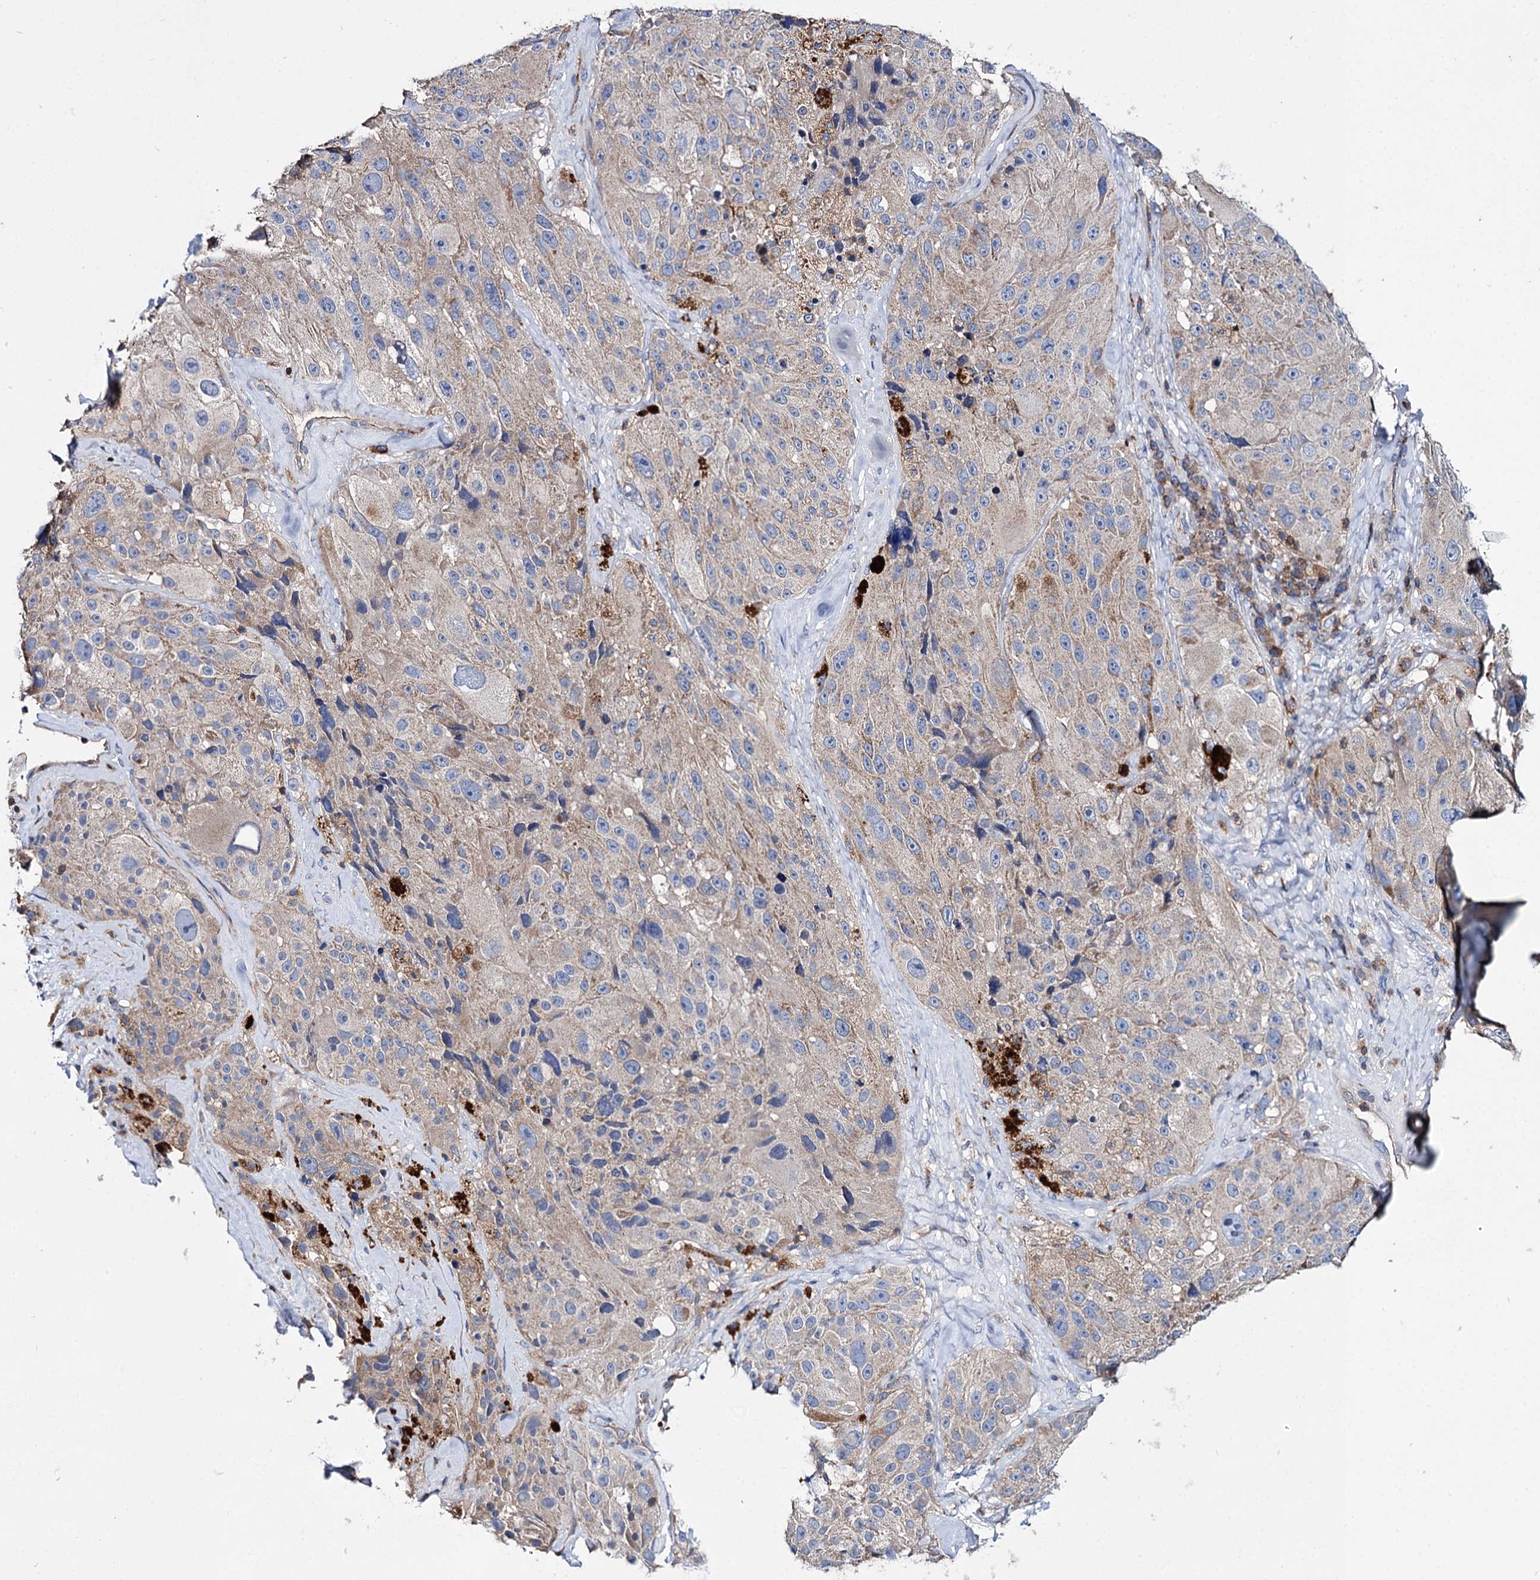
{"staining": {"intensity": "negative", "quantity": "none", "location": "none"}, "tissue": "melanoma", "cell_type": "Tumor cells", "image_type": "cancer", "snomed": [{"axis": "morphology", "description": "Malignant melanoma, Metastatic site"}, {"axis": "topography", "description": "Lymph node"}], "caption": "Tumor cells show no significant positivity in melanoma.", "gene": "UBASH3B", "patient": {"sex": "male", "age": 62}}